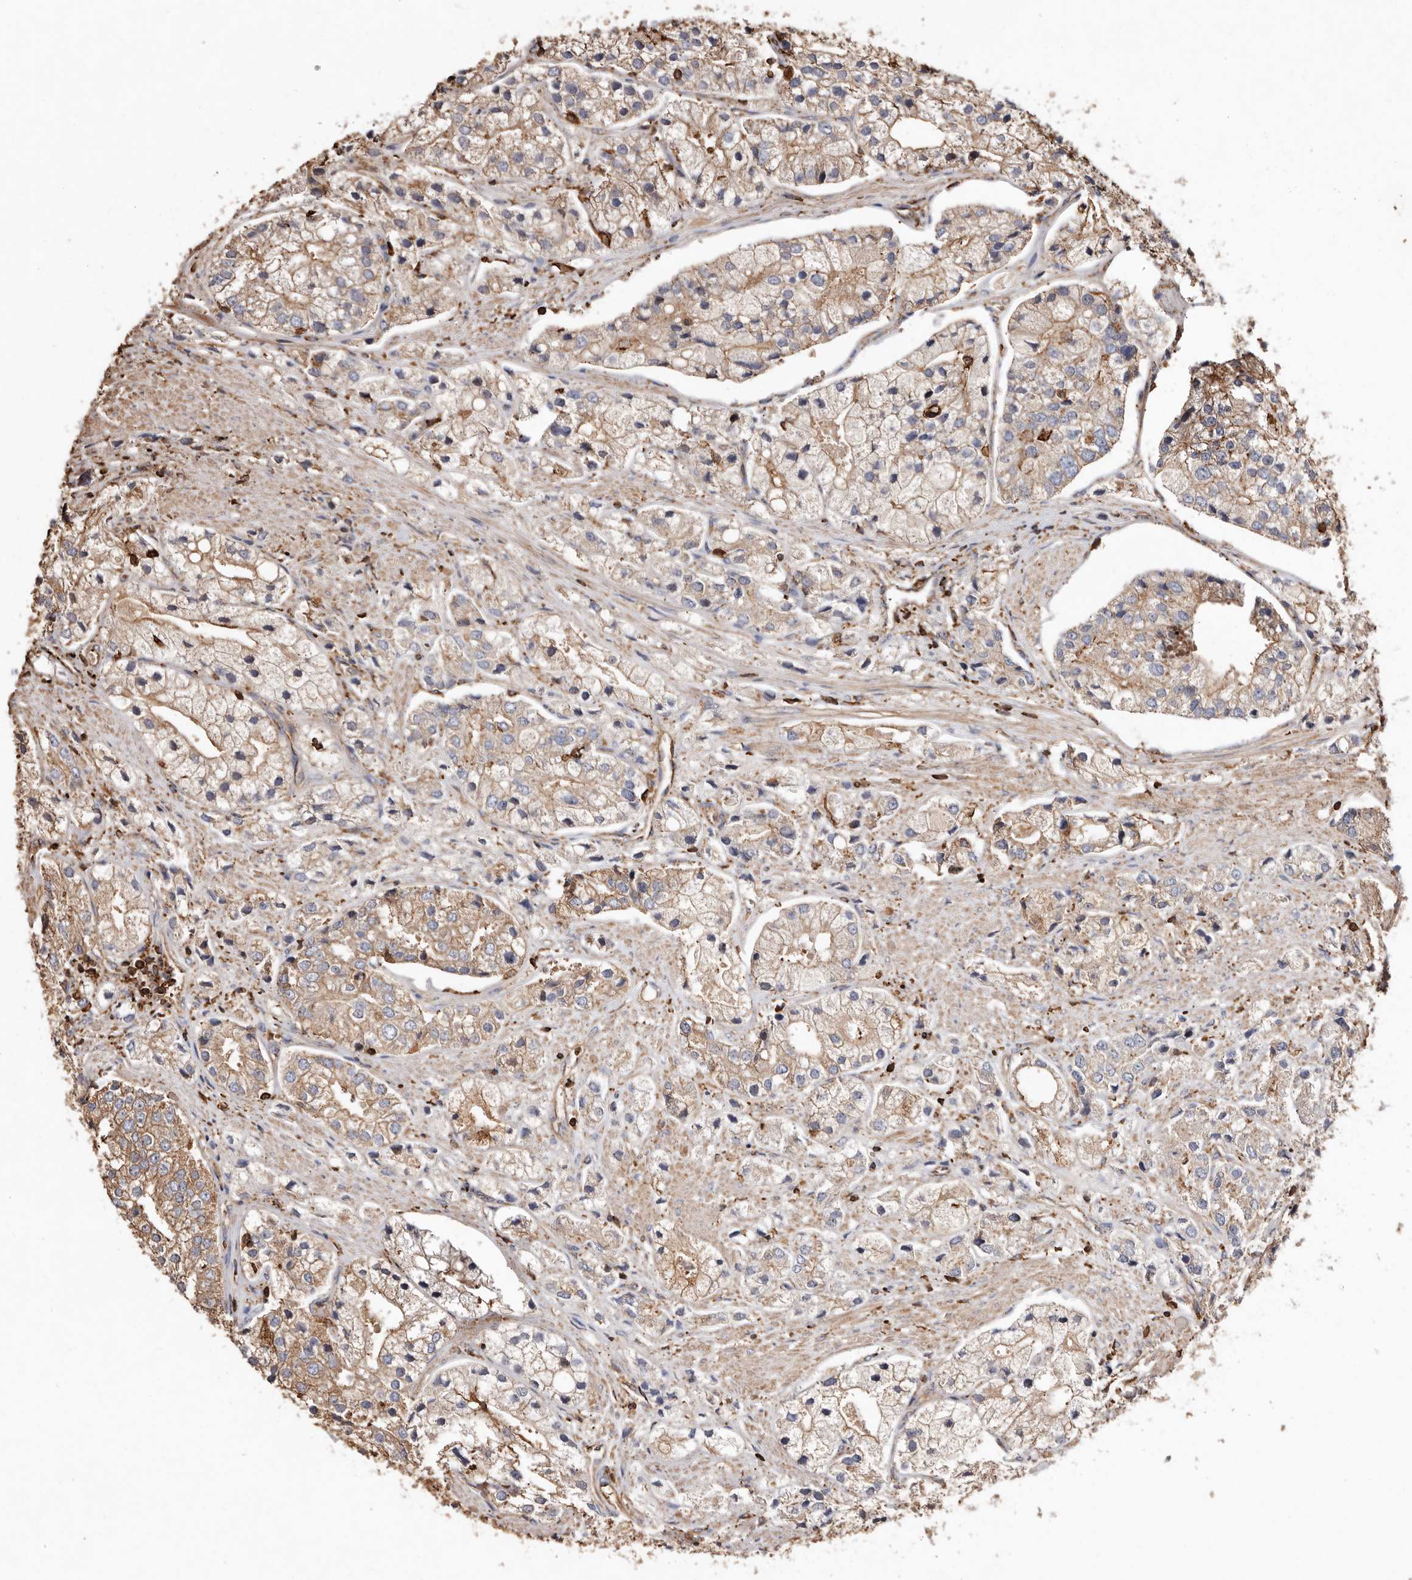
{"staining": {"intensity": "moderate", "quantity": ">75%", "location": "cytoplasmic/membranous"}, "tissue": "prostate cancer", "cell_type": "Tumor cells", "image_type": "cancer", "snomed": [{"axis": "morphology", "description": "Adenocarcinoma, High grade"}, {"axis": "topography", "description": "Prostate"}], "caption": "Immunohistochemistry (IHC) of human adenocarcinoma (high-grade) (prostate) demonstrates medium levels of moderate cytoplasmic/membranous staining in approximately >75% of tumor cells.", "gene": "COQ8B", "patient": {"sex": "male", "age": 50}}